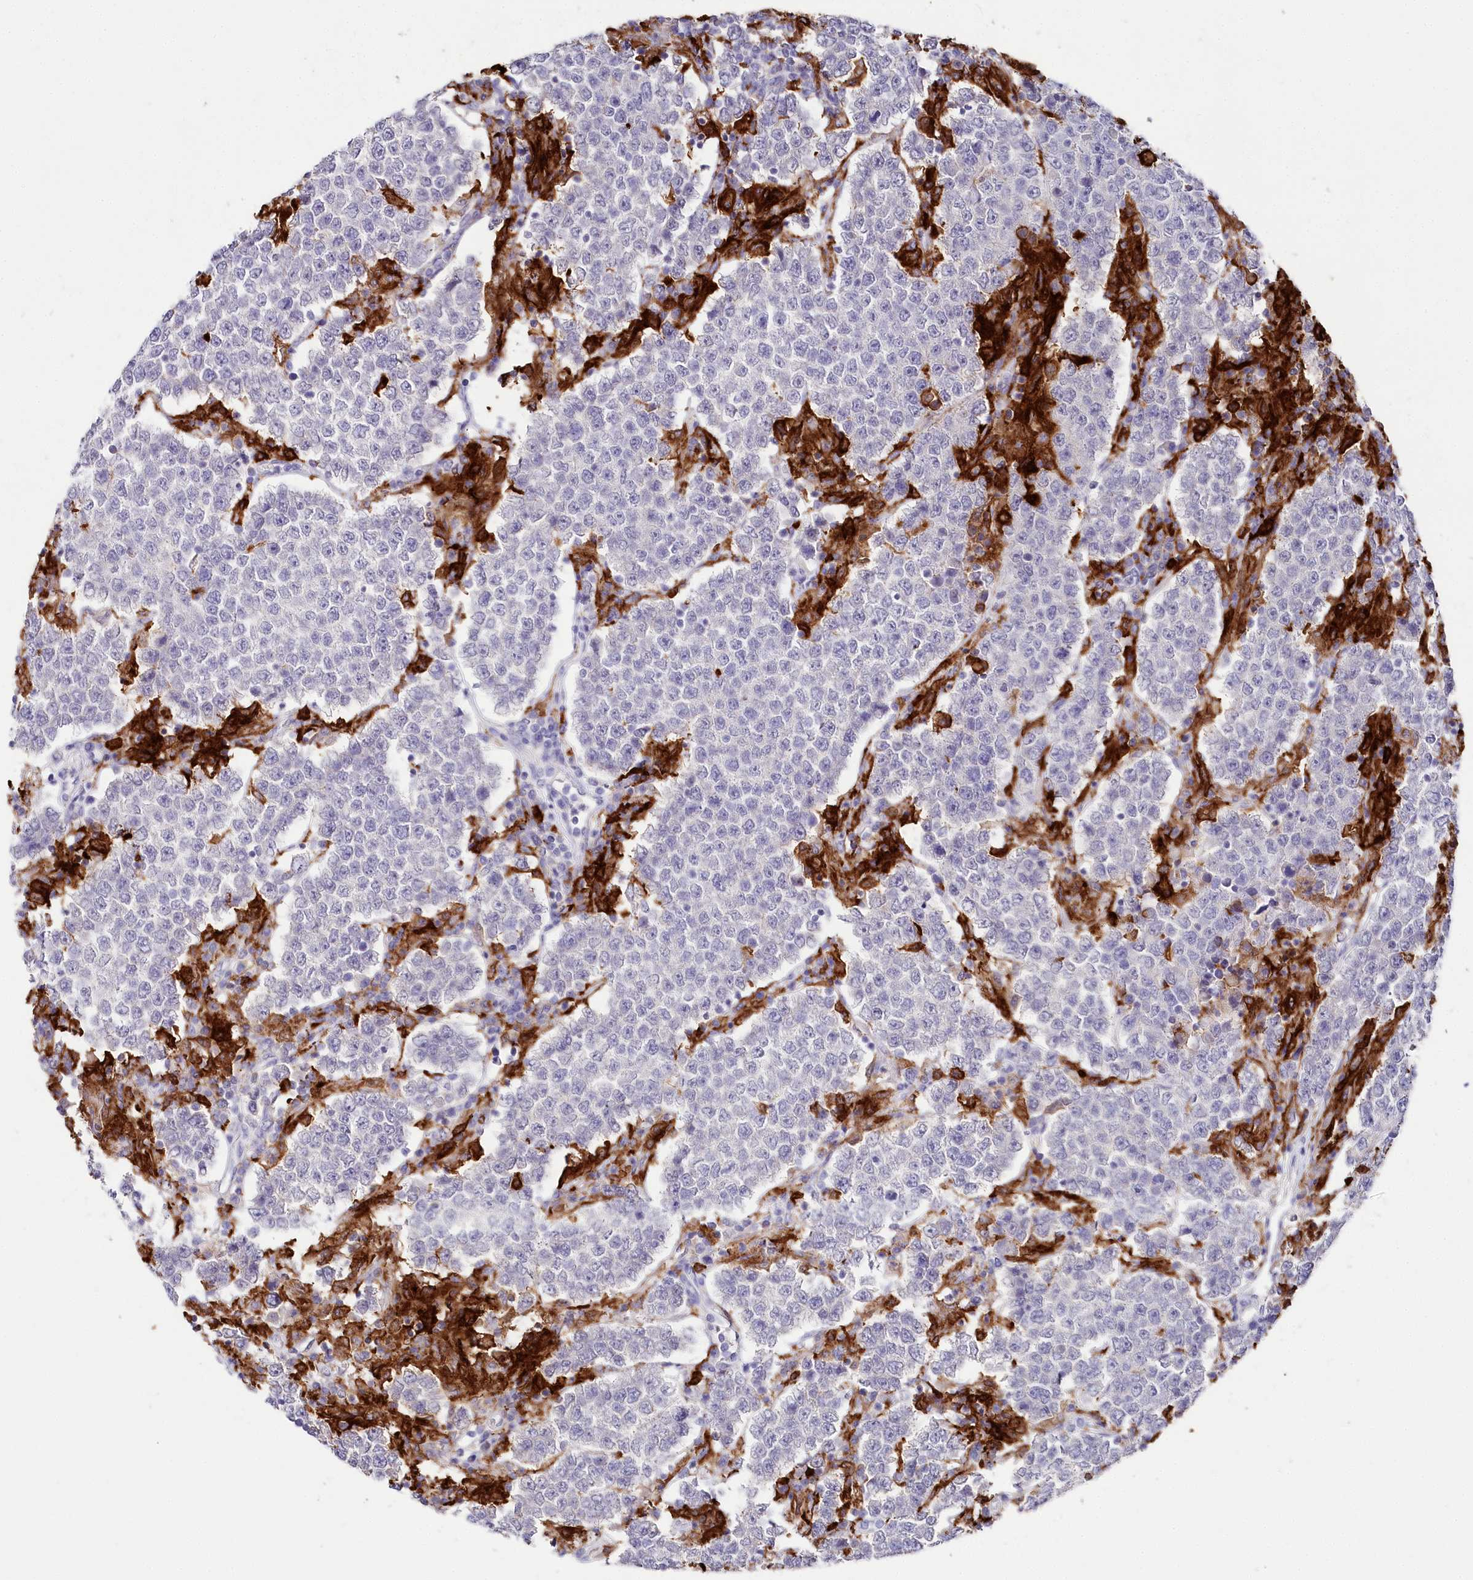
{"staining": {"intensity": "negative", "quantity": "none", "location": "none"}, "tissue": "testis cancer", "cell_type": "Tumor cells", "image_type": "cancer", "snomed": [{"axis": "morphology", "description": "Normal tissue, NOS"}, {"axis": "morphology", "description": "Urothelial carcinoma, High grade"}, {"axis": "morphology", "description": "Seminoma, NOS"}, {"axis": "morphology", "description": "Carcinoma, Embryonal, NOS"}, {"axis": "topography", "description": "Urinary bladder"}, {"axis": "topography", "description": "Testis"}], "caption": "Immunohistochemistry of human testis high-grade urothelial carcinoma displays no expression in tumor cells.", "gene": "CLEC4M", "patient": {"sex": "male", "age": 41}}